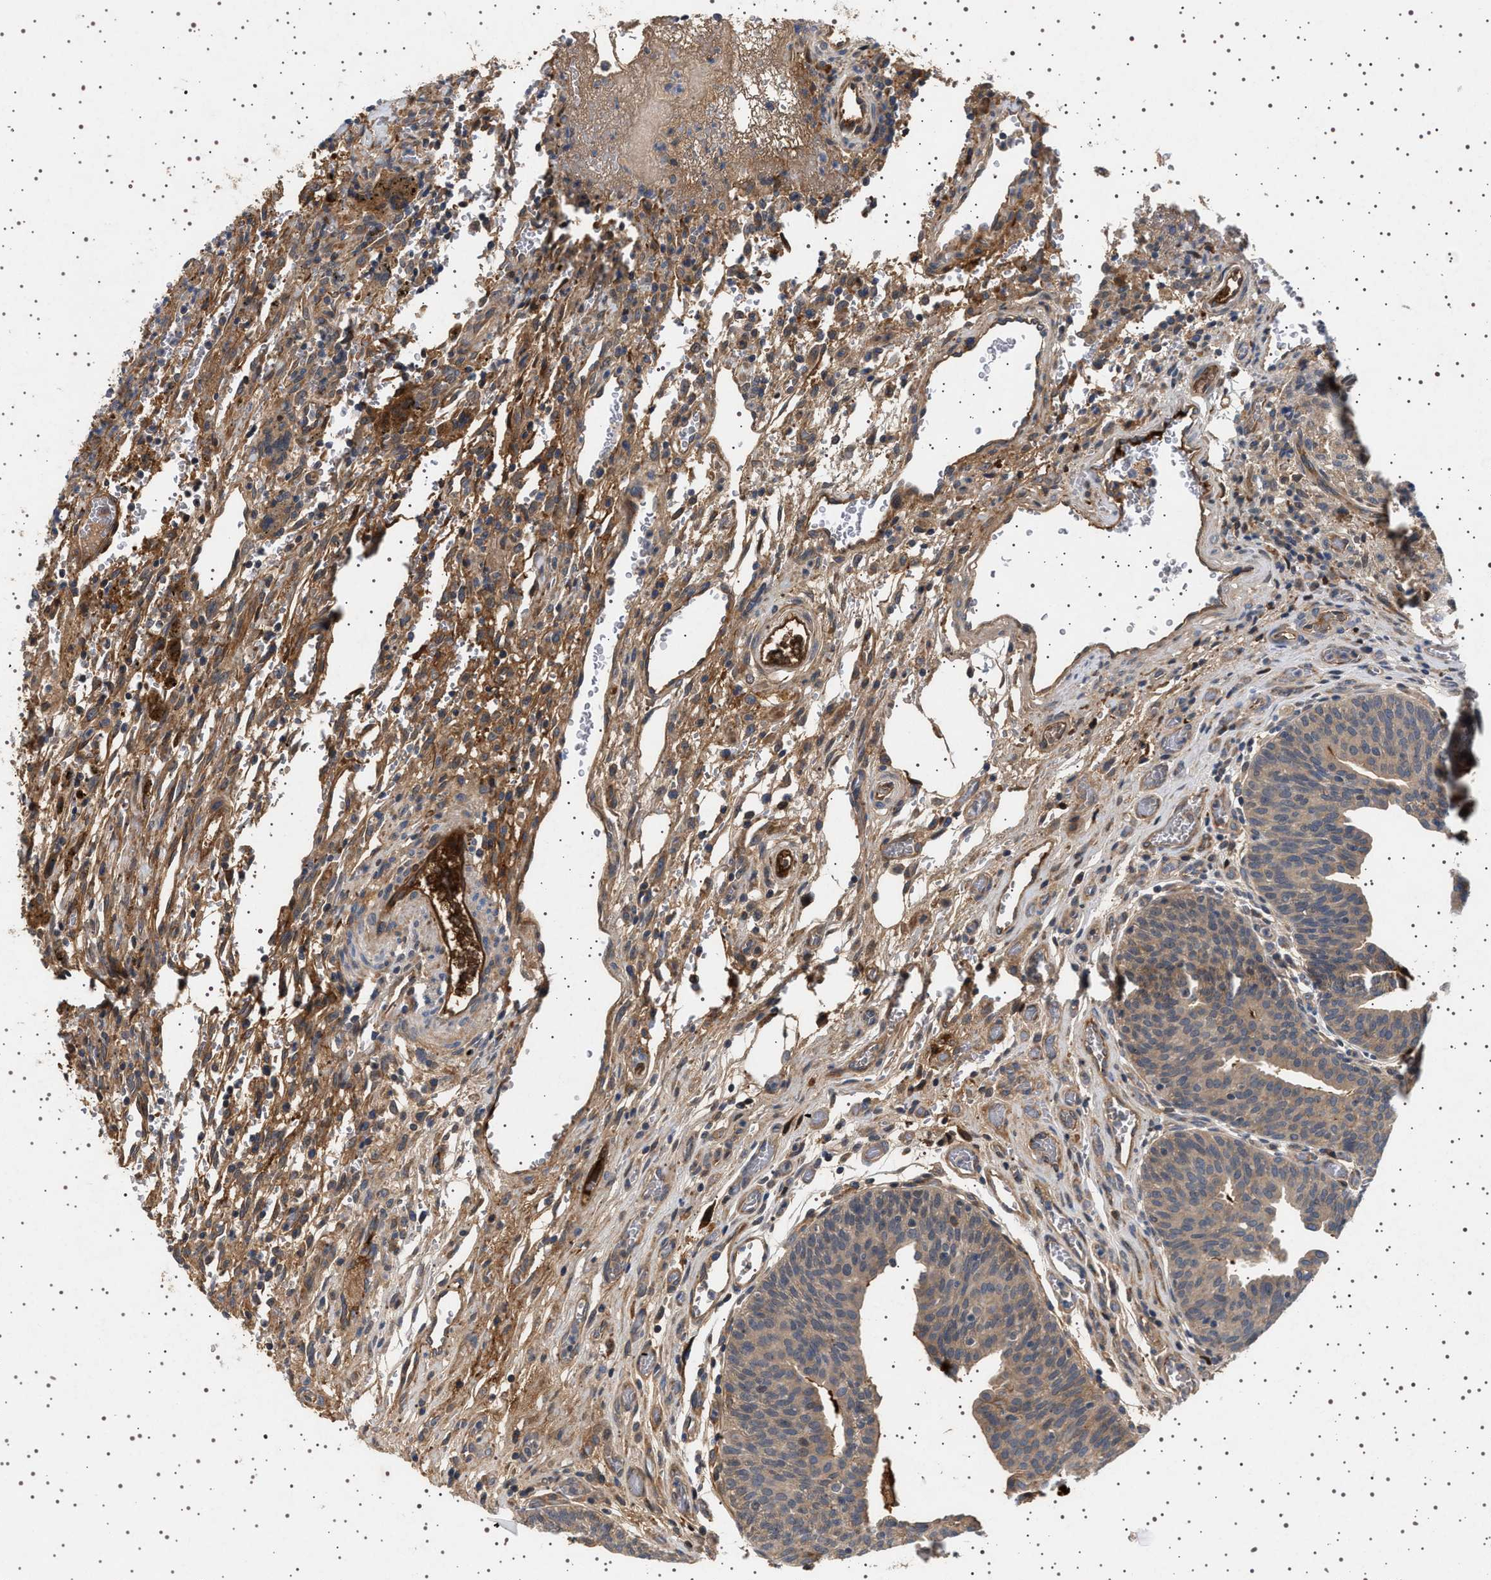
{"staining": {"intensity": "moderate", "quantity": ">75%", "location": "cytoplasmic/membranous"}, "tissue": "urothelial cancer", "cell_type": "Tumor cells", "image_type": "cancer", "snomed": [{"axis": "morphology", "description": "Urothelial carcinoma, Low grade"}, {"axis": "morphology", "description": "Urothelial carcinoma, High grade"}, {"axis": "topography", "description": "Urinary bladder"}], "caption": "A brown stain shows moderate cytoplasmic/membranous positivity of a protein in urothelial cancer tumor cells. The staining was performed using DAB (3,3'-diaminobenzidine) to visualize the protein expression in brown, while the nuclei were stained in blue with hematoxylin (Magnification: 20x).", "gene": "FICD", "patient": {"sex": "male", "age": 35}}